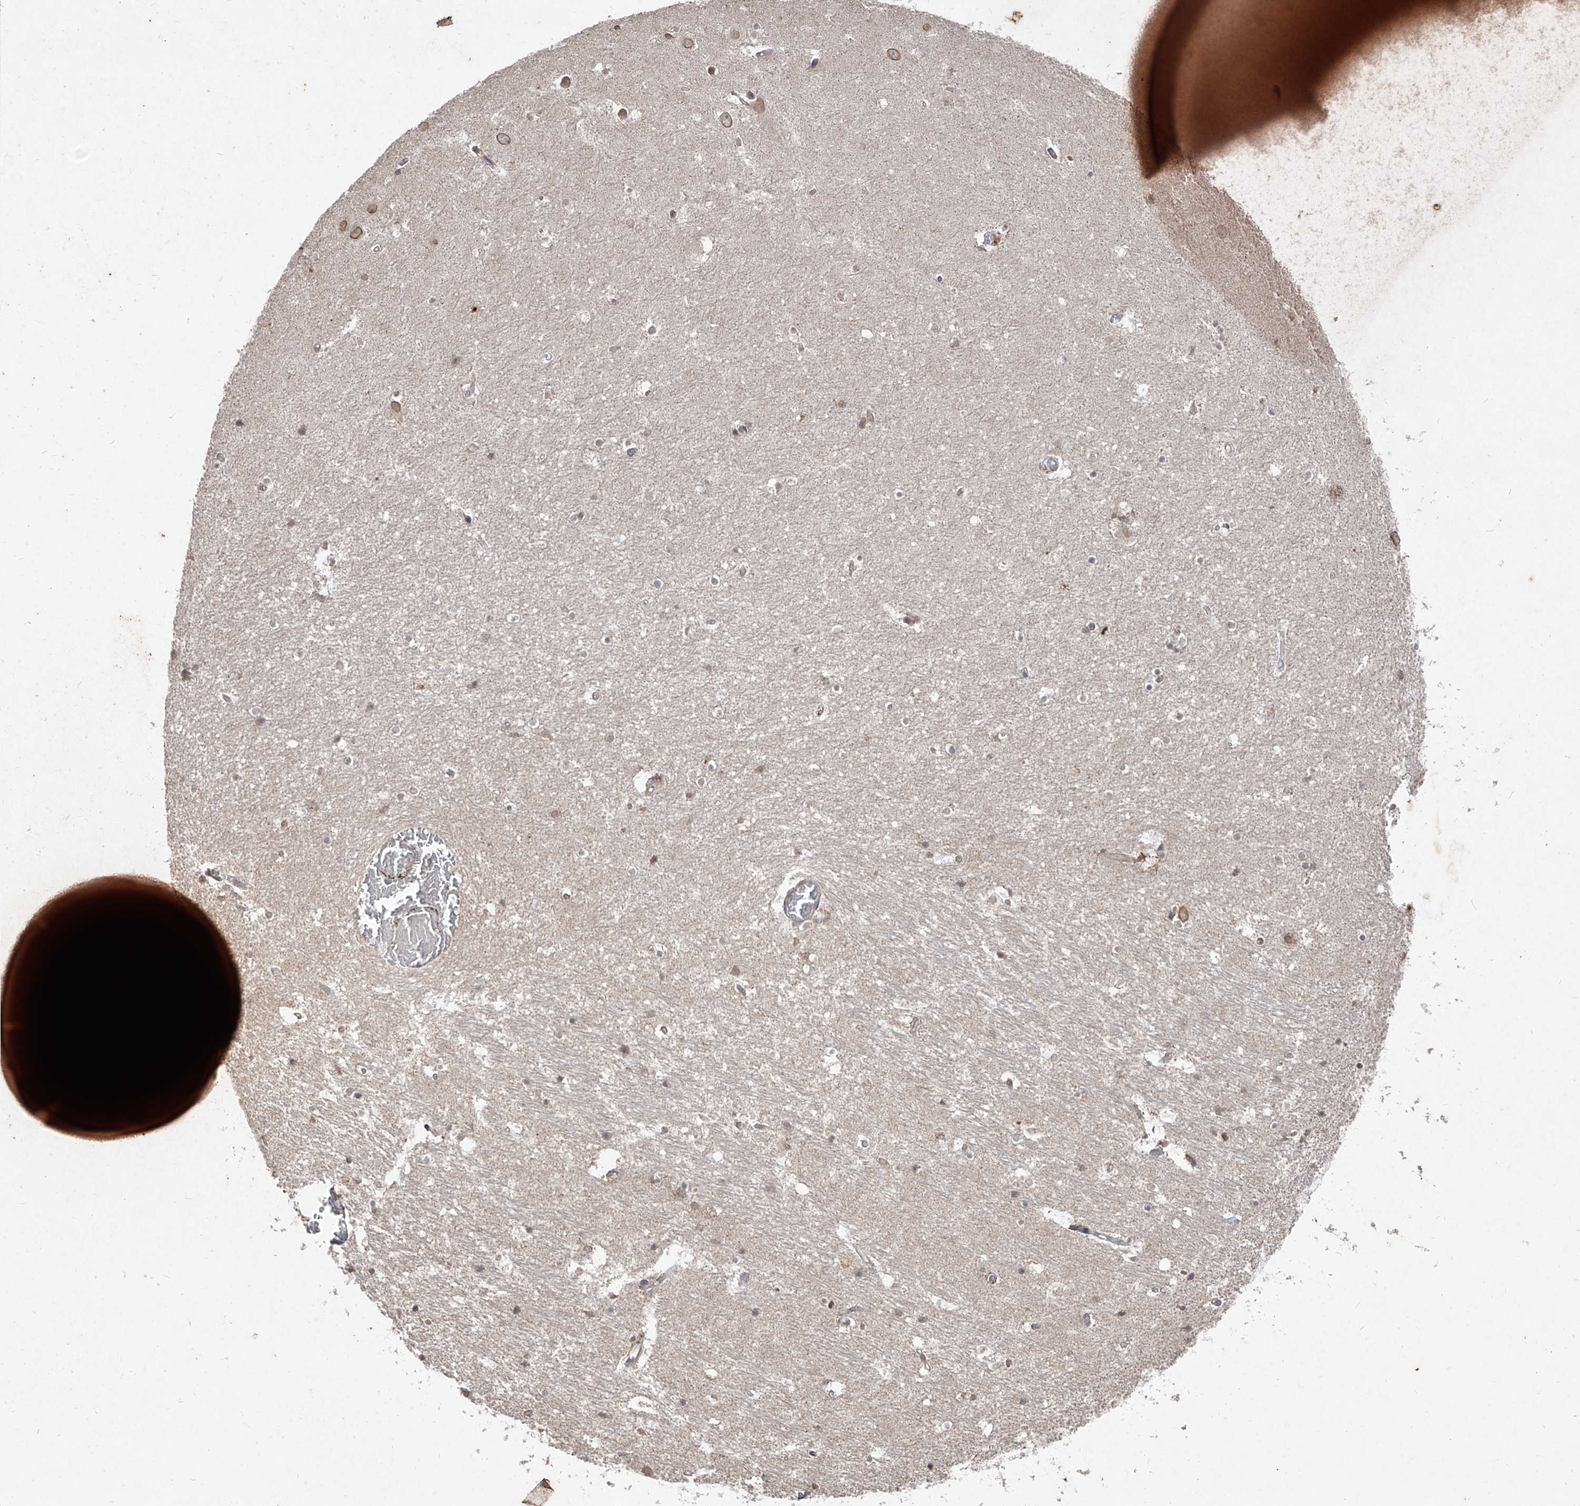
{"staining": {"intensity": "weak", "quantity": "25%-75%", "location": "cytoplasmic/membranous"}, "tissue": "hippocampus", "cell_type": "Glial cells", "image_type": "normal", "snomed": [{"axis": "morphology", "description": "Normal tissue, NOS"}, {"axis": "topography", "description": "Hippocampus"}], "caption": "Protein expression by immunohistochemistry (IHC) shows weak cytoplasmic/membranous expression in approximately 25%-75% of glial cells in normal hippocampus.", "gene": "ABCD3", "patient": {"sex": "female", "age": 52}}